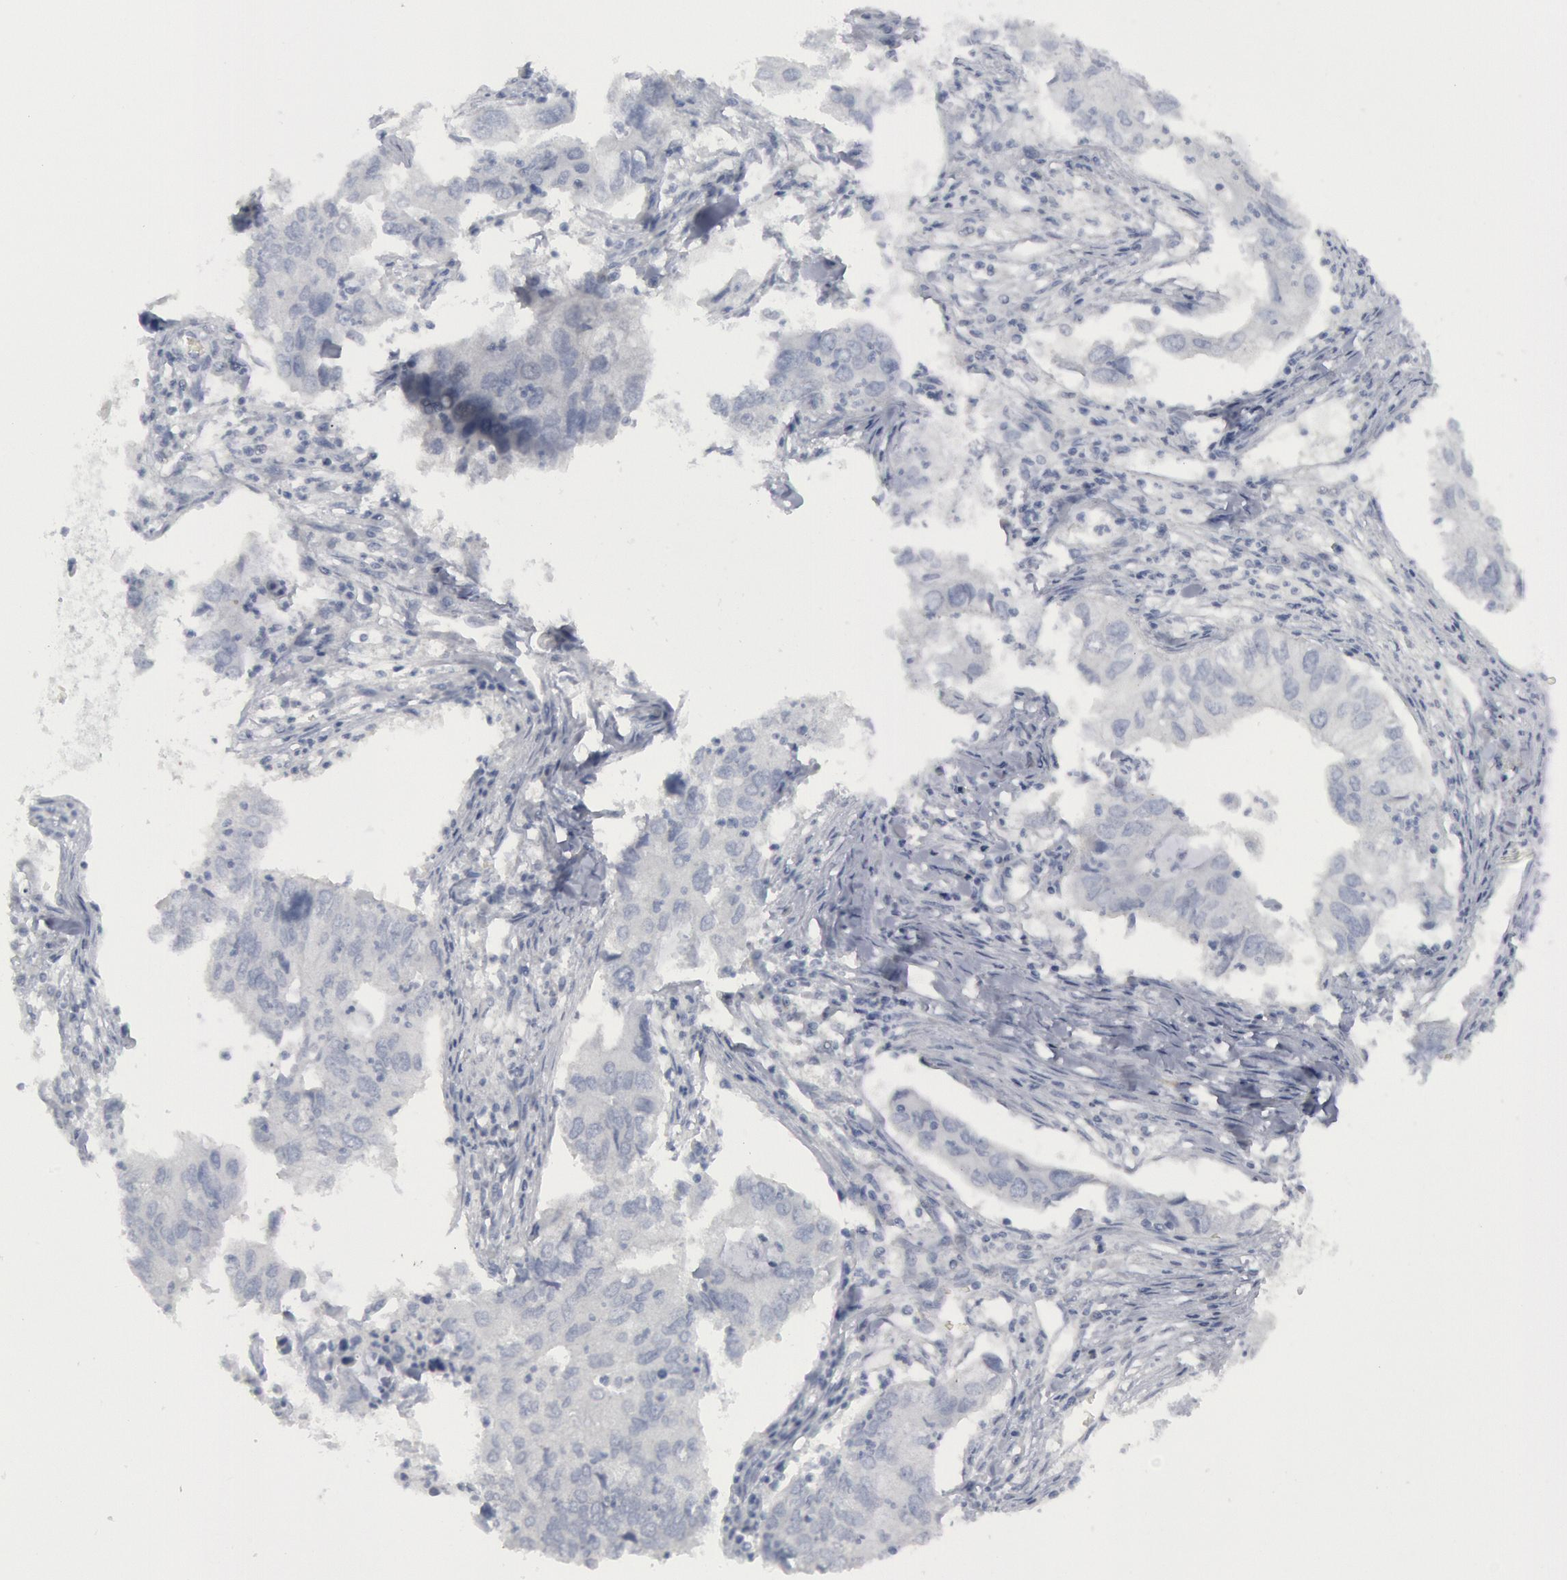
{"staining": {"intensity": "negative", "quantity": "none", "location": "none"}, "tissue": "lung cancer", "cell_type": "Tumor cells", "image_type": "cancer", "snomed": [{"axis": "morphology", "description": "Adenocarcinoma, NOS"}, {"axis": "topography", "description": "Lung"}], "caption": "A high-resolution image shows immunohistochemistry (IHC) staining of lung adenocarcinoma, which shows no significant expression in tumor cells. Nuclei are stained in blue.", "gene": "DMC1", "patient": {"sex": "male", "age": 48}}